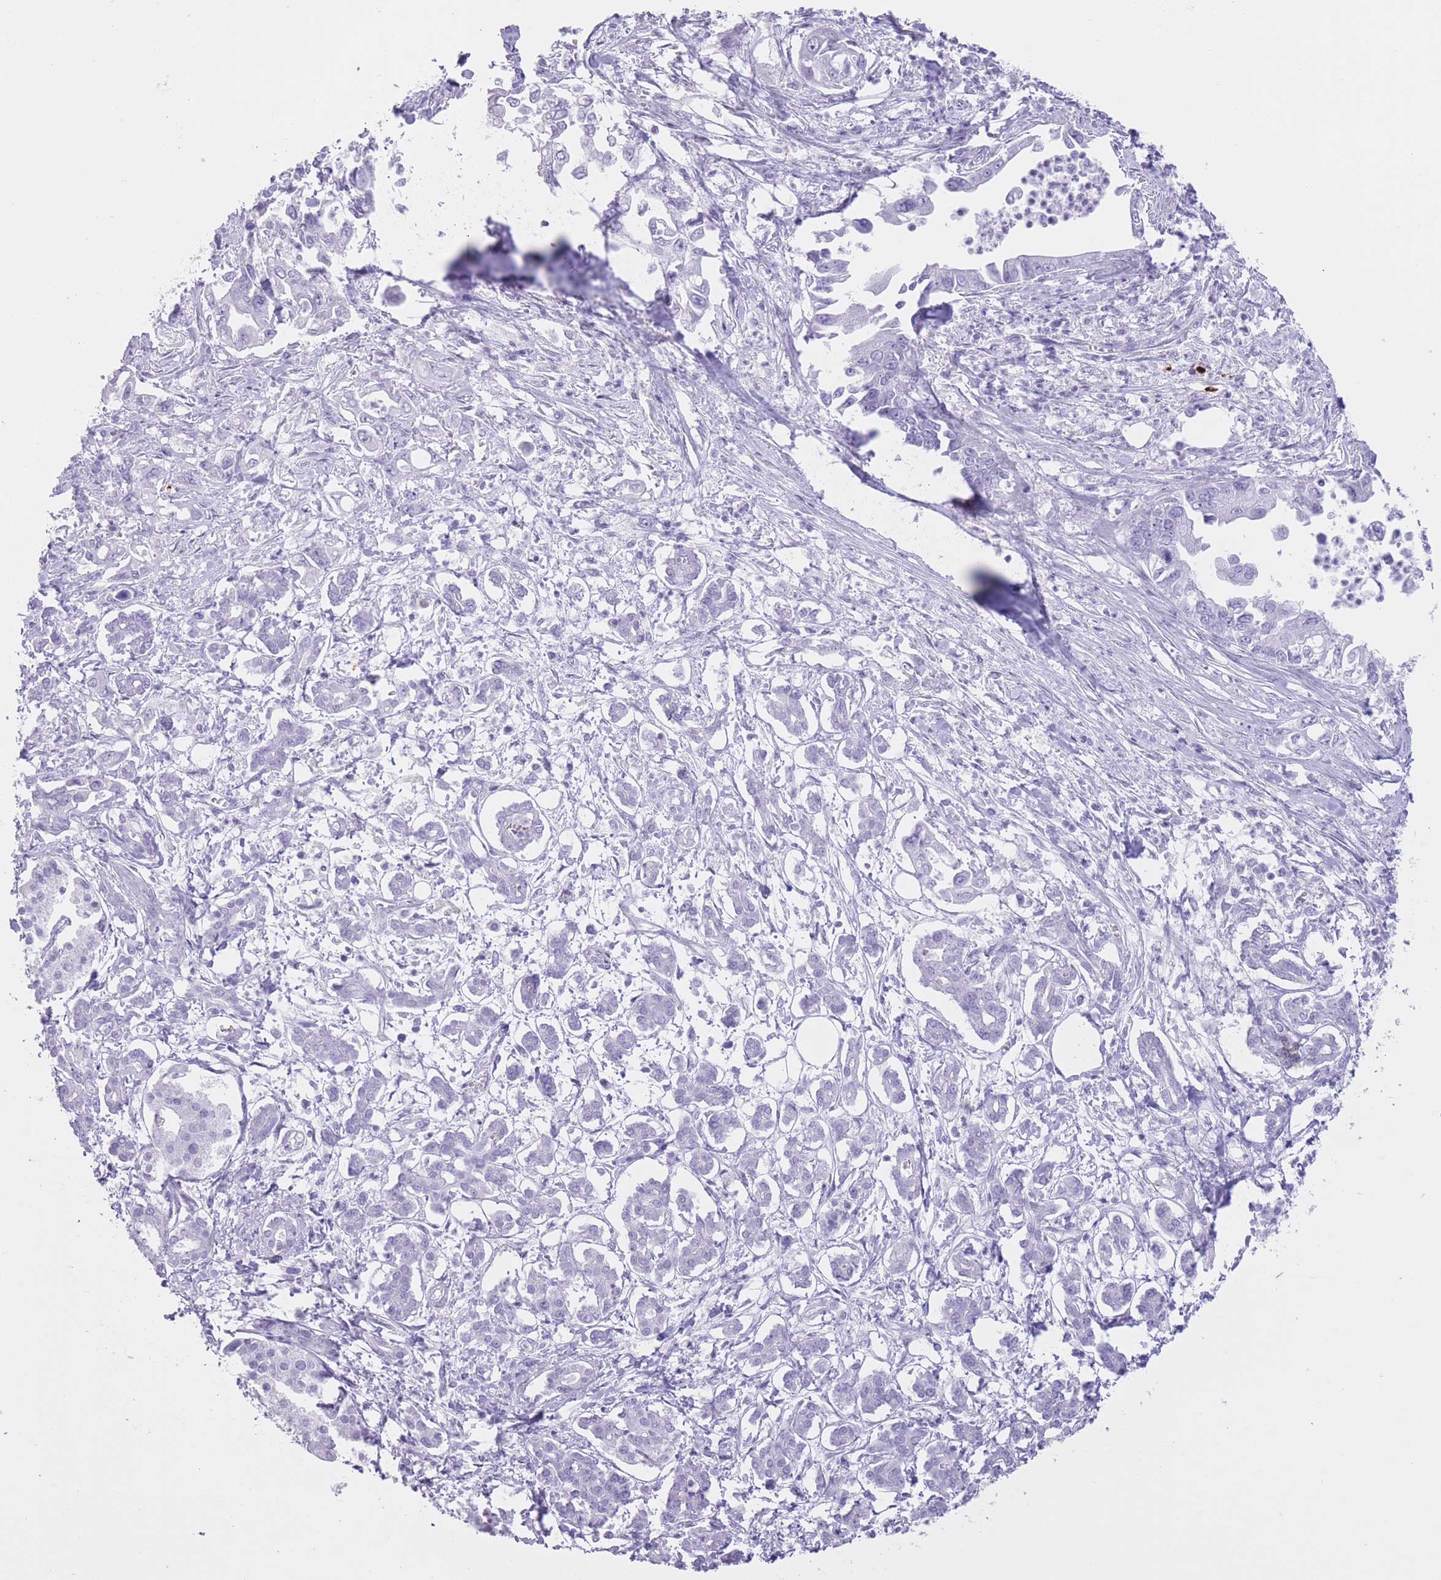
{"staining": {"intensity": "negative", "quantity": "none", "location": "none"}, "tissue": "pancreatic cancer", "cell_type": "Tumor cells", "image_type": "cancer", "snomed": [{"axis": "morphology", "description": "Adenocarcinoma, NOS"}, {"axis": "topography", "description": "Pancreas"}], "caption": "The micrograph exhibits no staining of tumor cells in pancreatic adenocarcinoma.", "gene": "OR4F21", "patient": {"sex": "male", "age": 61}}